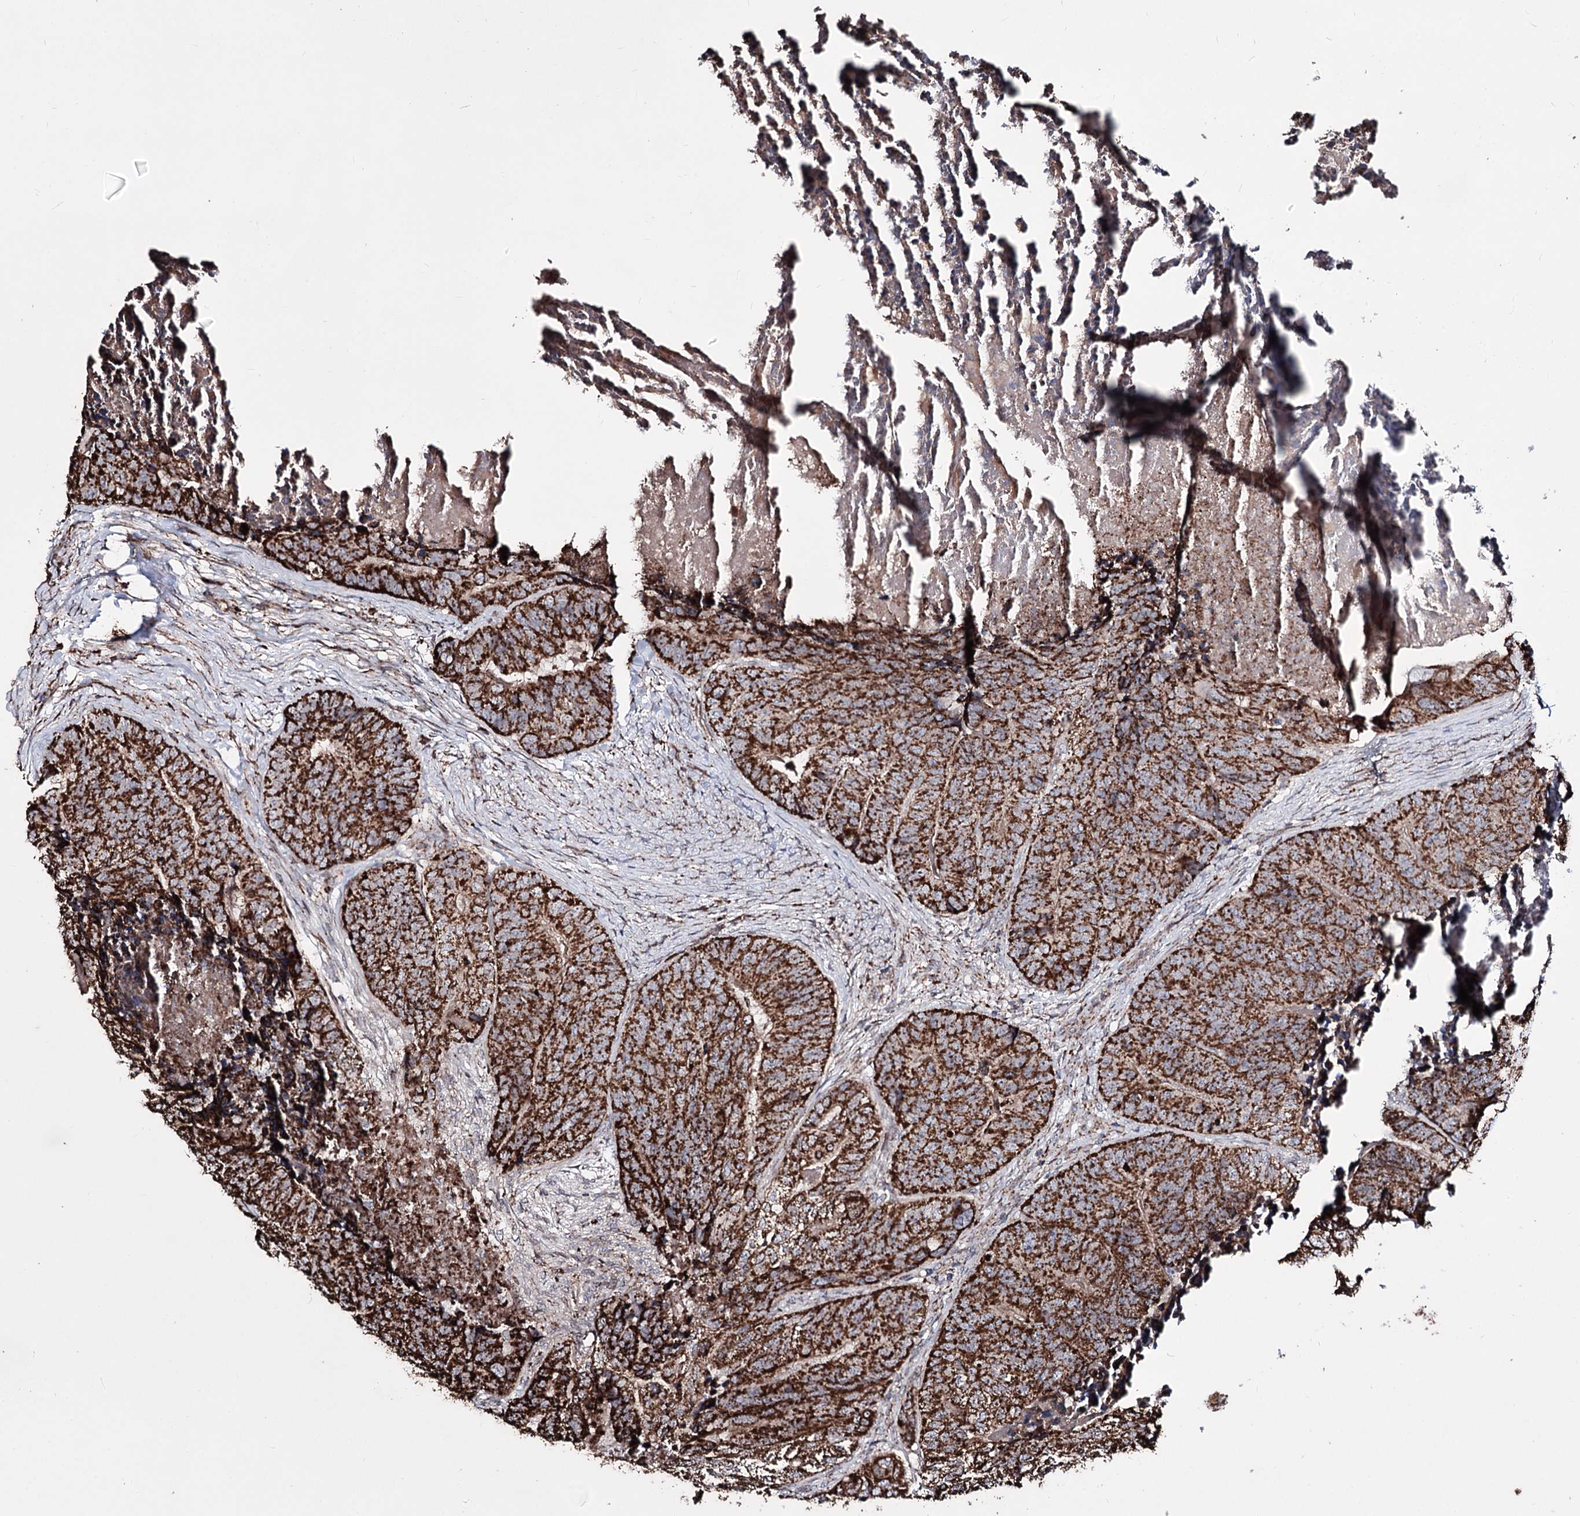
{"staining": {"intensity": "strong", "quantity": ">75%", "location": "cytoplasmic/membranous"}, "tissue": "colorectal cancer", "cell_type": "Tumor cells", "image_type": "cancer", "snomed": [{"axis": "morphology", "description": "Adenocarcinoma, NOS"}, {"axis": "topography", "description": "Colon"}], "caption": "Colorectal cancer (adenocarcinoma) tissue demonstrates strong cytoplasmic/membranous positivity in about >75% of tumor cells", "gene": "CREB3L4", "patient": {"sex": "female", "age": 67}}